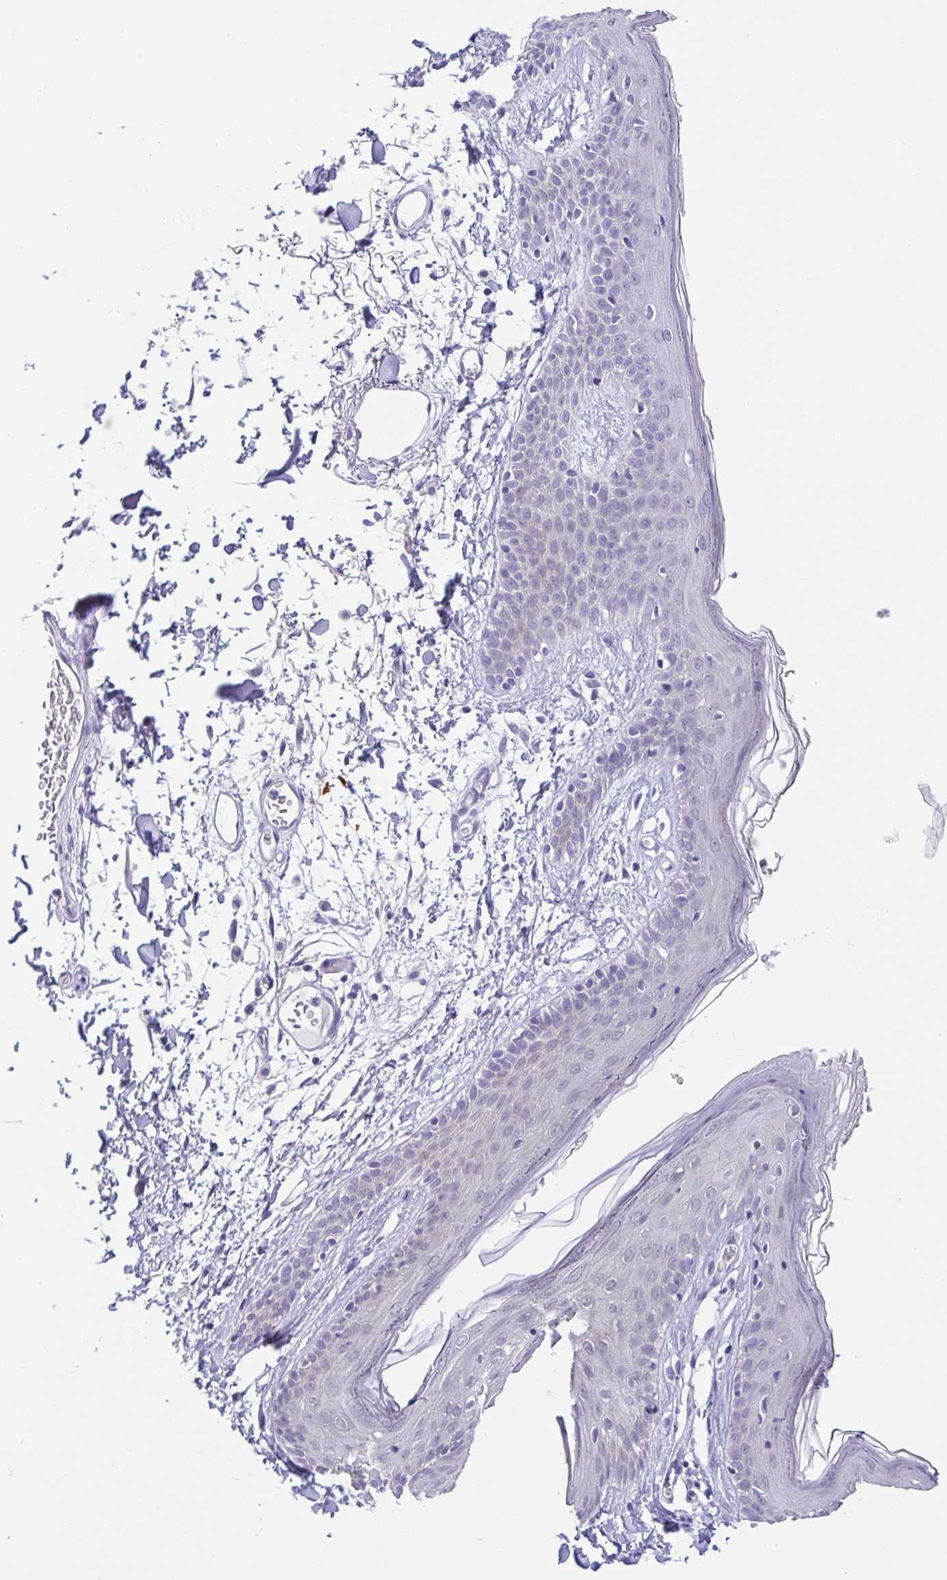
{"staining": {"intensity": "negative", "quantity": "none", "location": "none"}, "tissue": "skin", "cell_type": "Fibroblasts", "image_type": "normal", "snomed": [{"axis": "morphology", "description": "Normal tissue, NOS"}, {"axis": "topography", "description": "Skin"}], "caption": "A high-resolution image shows immunohistochemistry staining of benign skin, which demonstrates no significant positivity in fibroblasts.", "gene": "FABP3", "patient": {"sex": "male", "age": 79}}